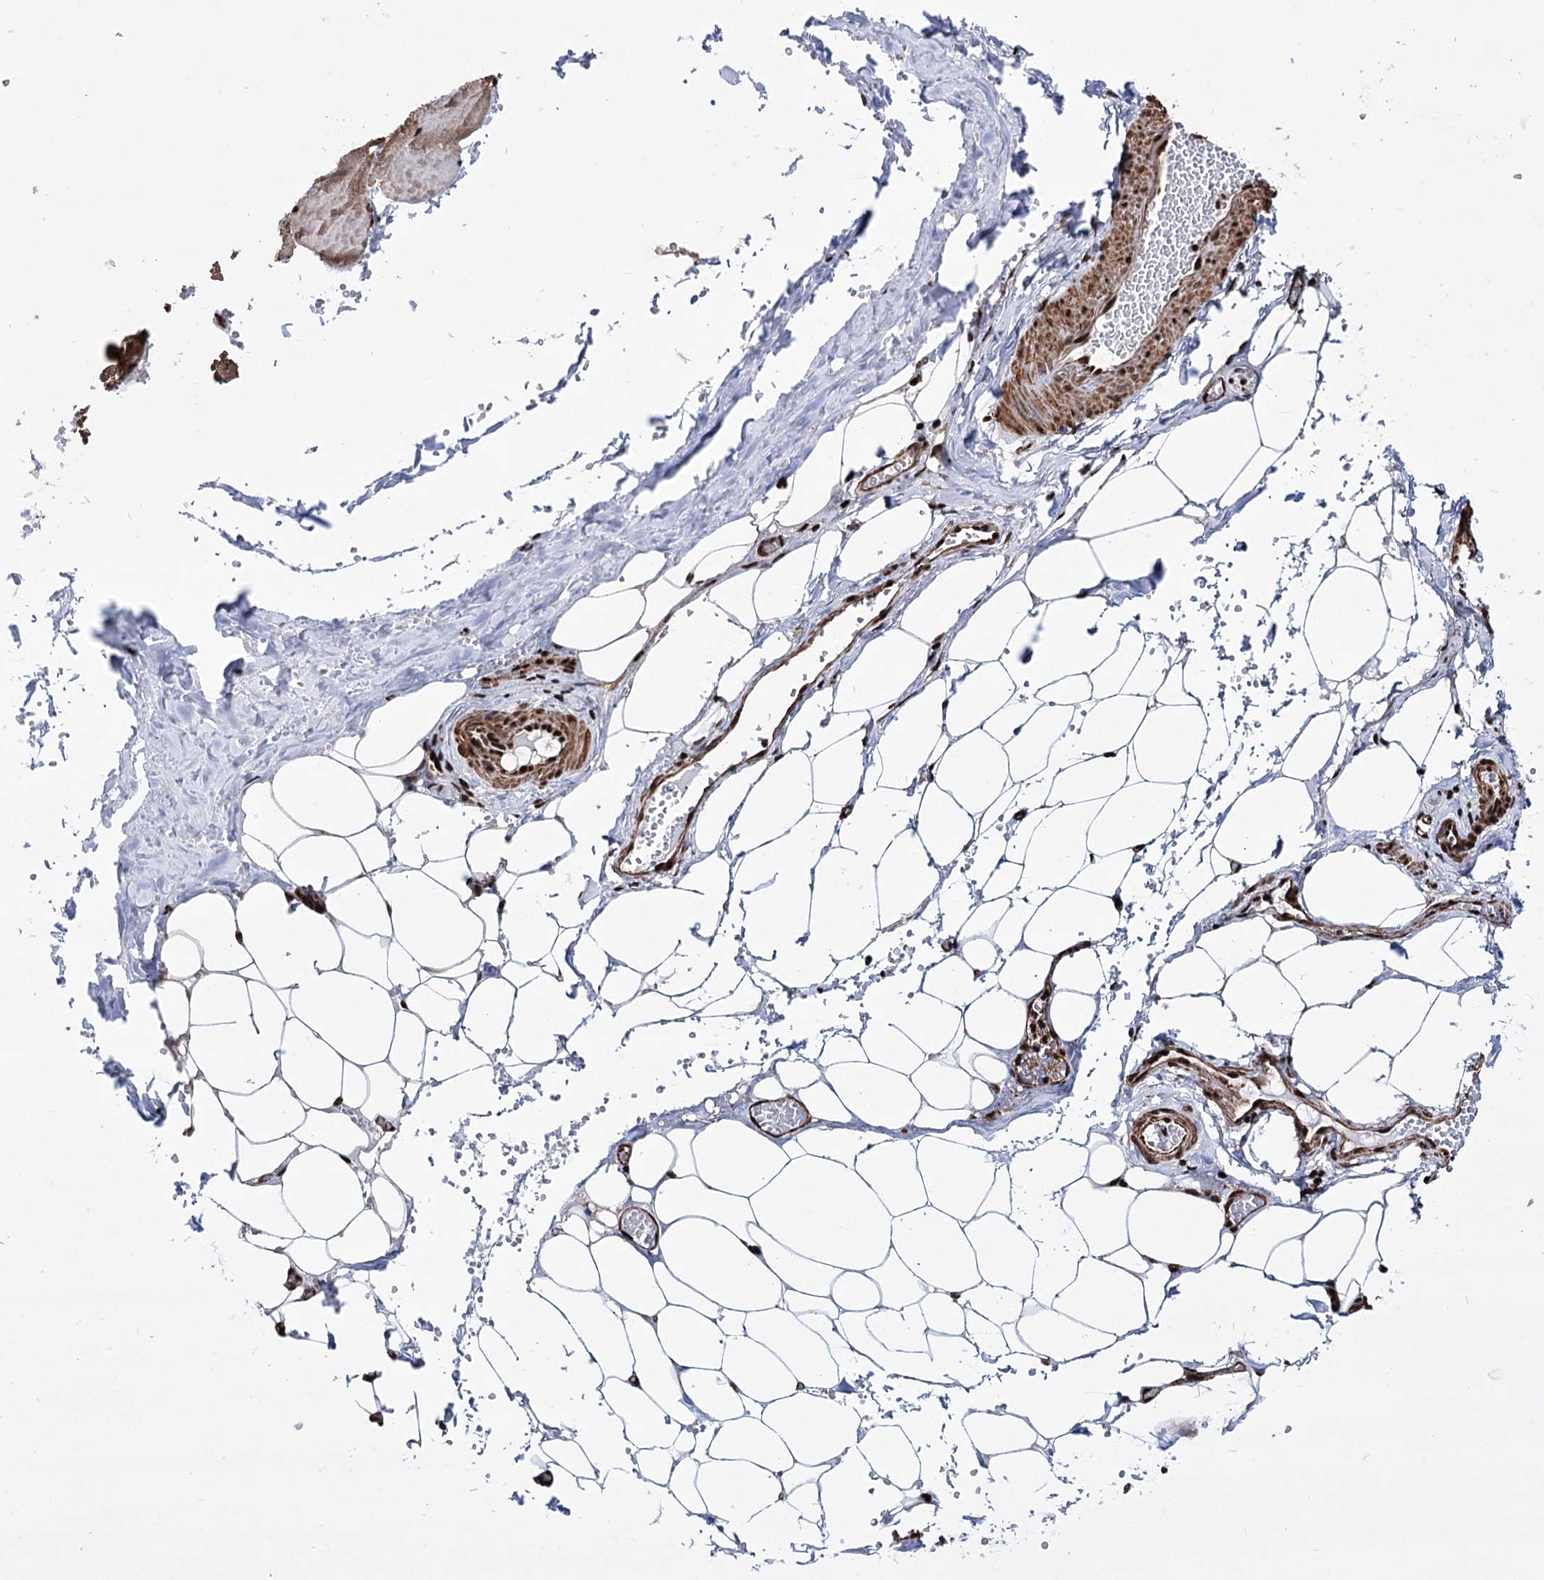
{"staining": {"intensity": "negative", "quantity": "none", "location": "none"}, "tissue": "adipose tissue", "cell_type": "Adipocytes", "image_type": "normal", "snomed": [{"axis": "morphology", "description": "Normal tissue, NOS"}, {"axis": "topography", "description": "Skeletal muscle"}, {"axis": "topography", "description": "Peripheral nerve tissue"}], "caption": "High magnification brightfield microscopy of normal adipose tissue stained with DAB (3,3'-diaminobenzidine) (brown) and counterstained with hematoxylin (blue): adipocytes show no significant expression.", "gene": "CHMP7", "patient": {"sex": "female", "age": 55}}